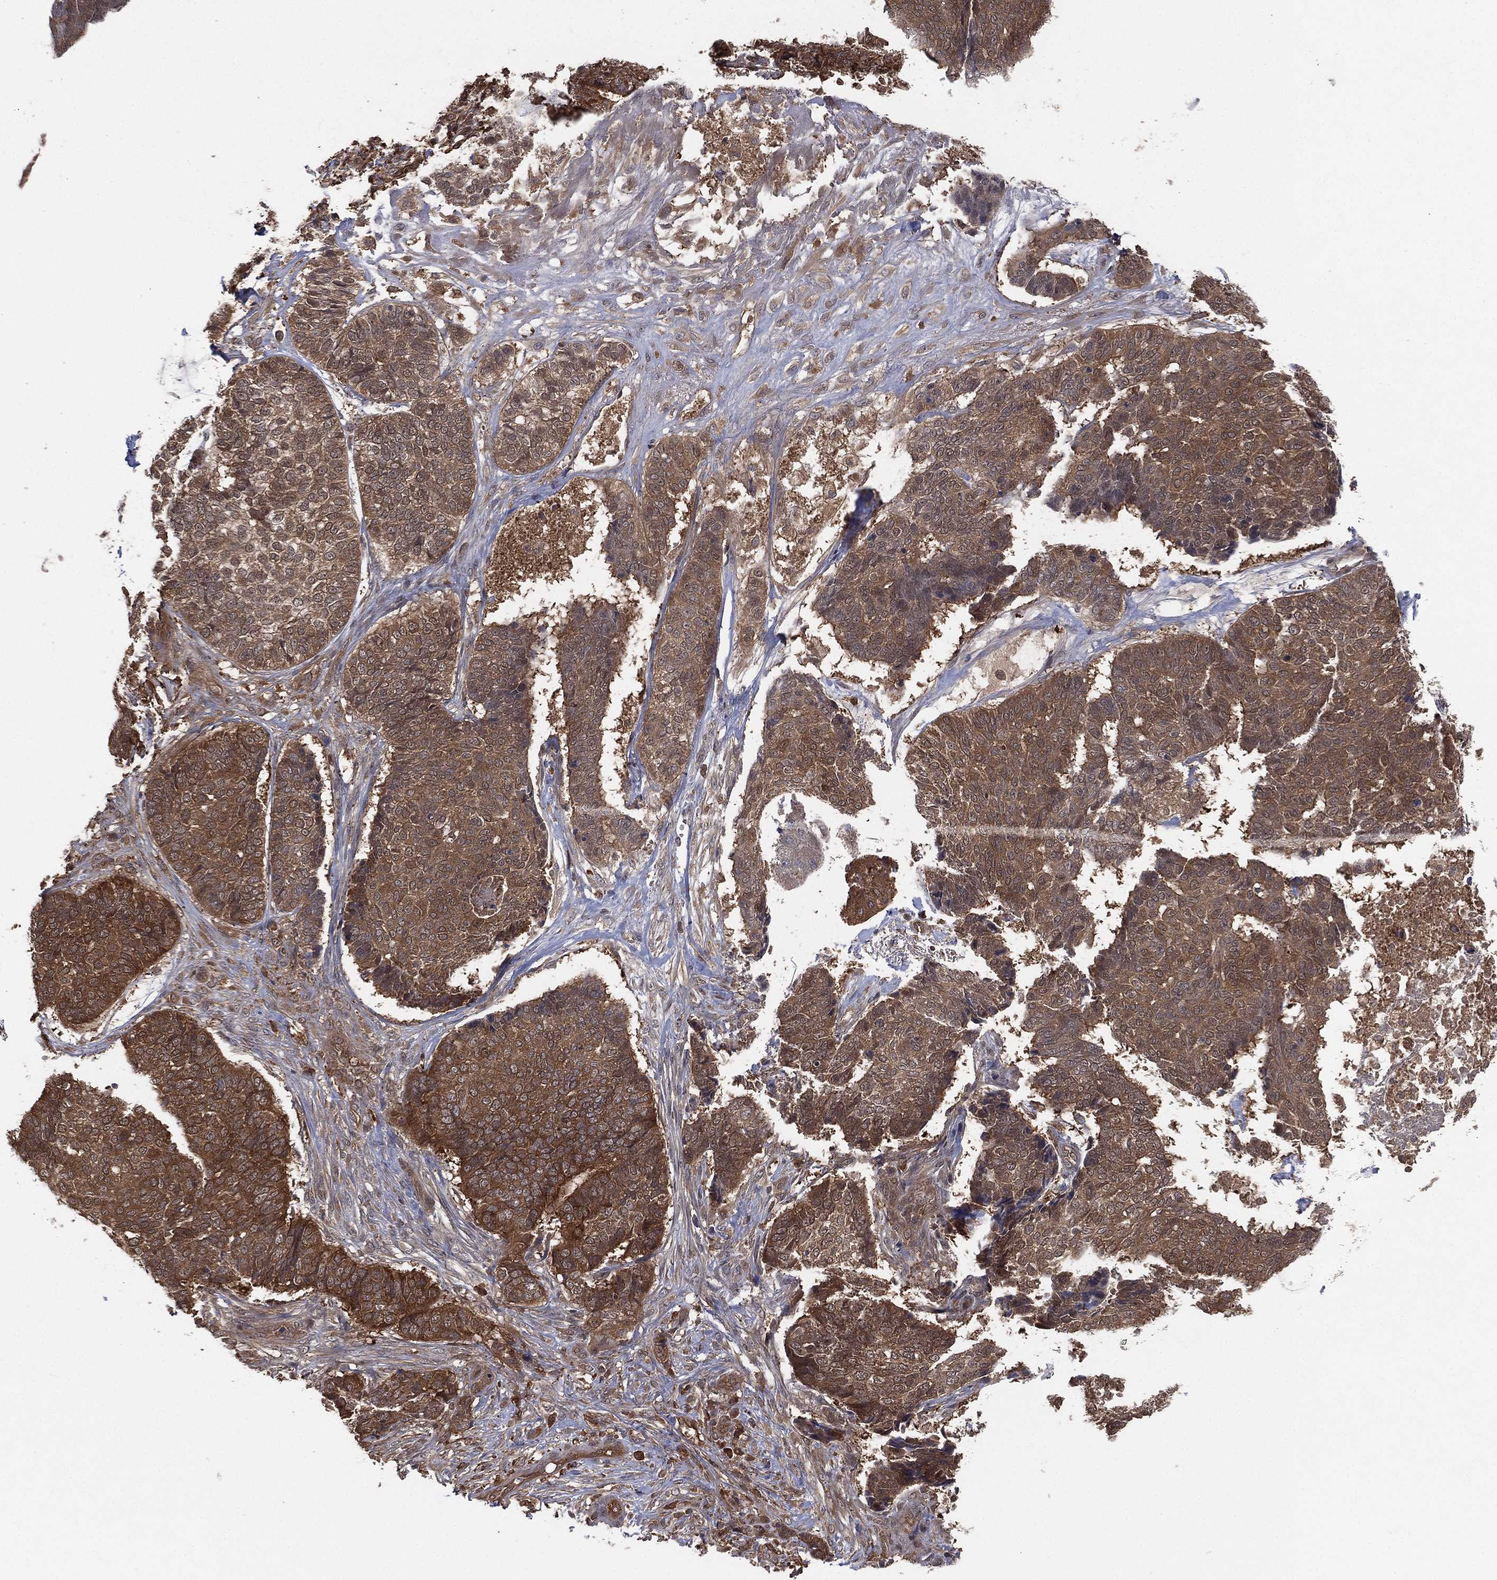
{"staining": {"intensity": "strong", "quantity": ">75%", "location": "cytoplasmic/membranous"}, "tissue": "skin cancer", "cell_type": "Tumor cells", "image_type": "cancer", "snomed": [{"axis": "morphology", "description": "Basal cell carcinoma"}, {"axis": "topography", "description": "Skin"}], "caption": "Basal cell carcinoma (skin) stained with a brown dye reveals strong cytoplasmic/membranous positive expression in about >75% of tumor cells.", "gene": "PSMG4", "patient": {"sex": "male", "age": 86}}